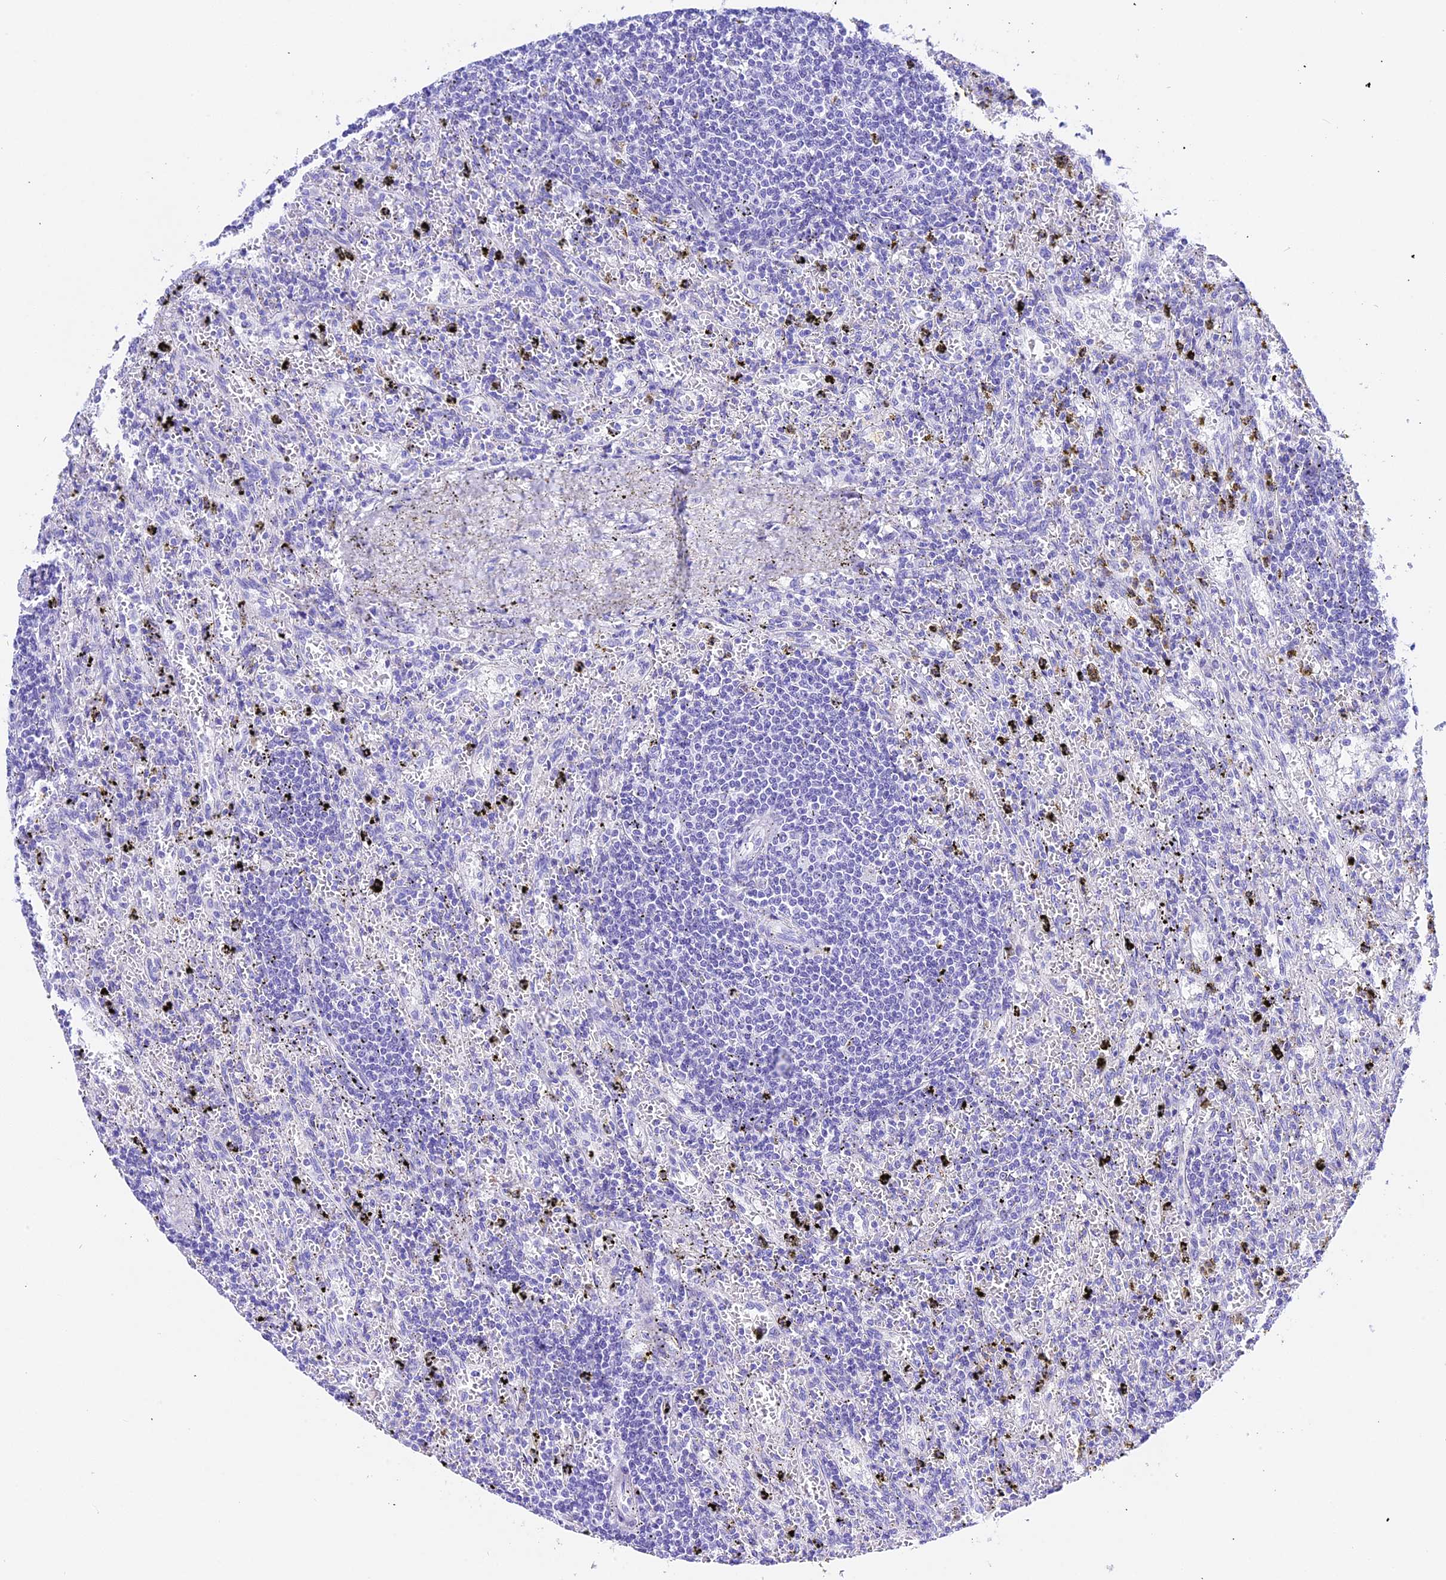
{"staining": {"intensity": "negative", "quantity": "none", "location": "none"}, "tissue": "lymphoma", "cell_type": "Tumor cells", "image_type": "cancer", "snomed": [{"axis": "morphology", "description": "Malignant lymphoma, non-Hodgkin's type, Low grade"}, {"axis": "topography", "description": "Spleen"}], "caption": "Immunohistochemistry of human lymphoma reveals no expression in tumor cells.", "gene": "PSG11", "patient": {"sex": "male", "age": 76}}